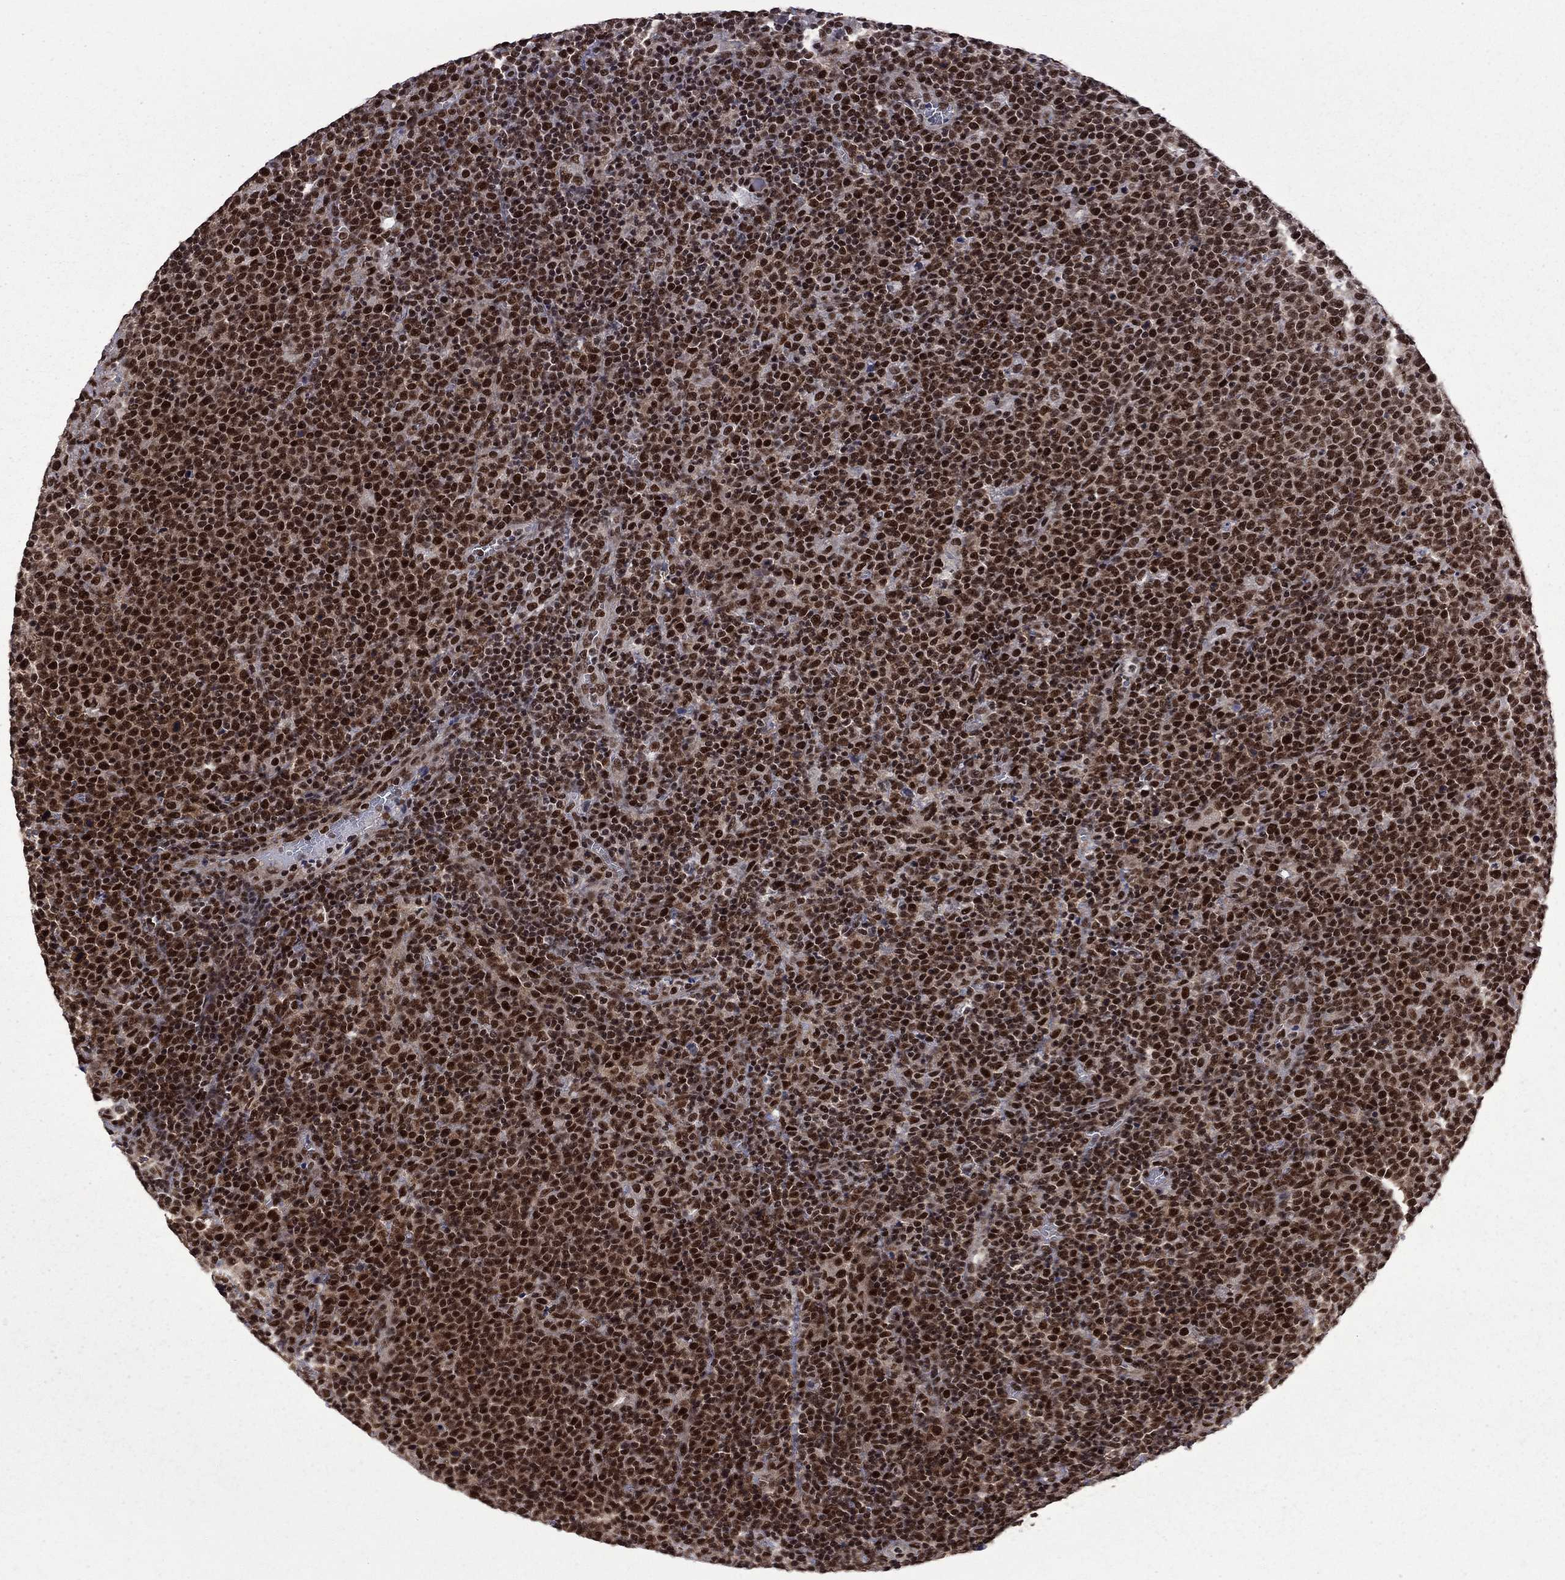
{"staining": {"intensity": "strong", "quantity": ">75%", "location": "nuclear"}, "tissue": "lymphoma", "cell_type": "Tumor cells", "image_type": "cancer", "snomed": [{"axis": "morphology", "description": "Malignant lymphoma, non-Hodgkin's type, High grade"}, {"axis": "topography", "description": "Lymph node"}], "caption": "High-grade malignant lymphoma, non-Hodgkin's type tissue displays strong nuclear expression in about >75% of tumor cells The staining was performed using DAB (3,3'-diaminobenzidine) to visualize the protein expression in brown, while the nuclei were stained in blue with hematoxylin (Magnification: 20x).", "gene": "MED25", "patient": {"sex": "male", "age": 61}}